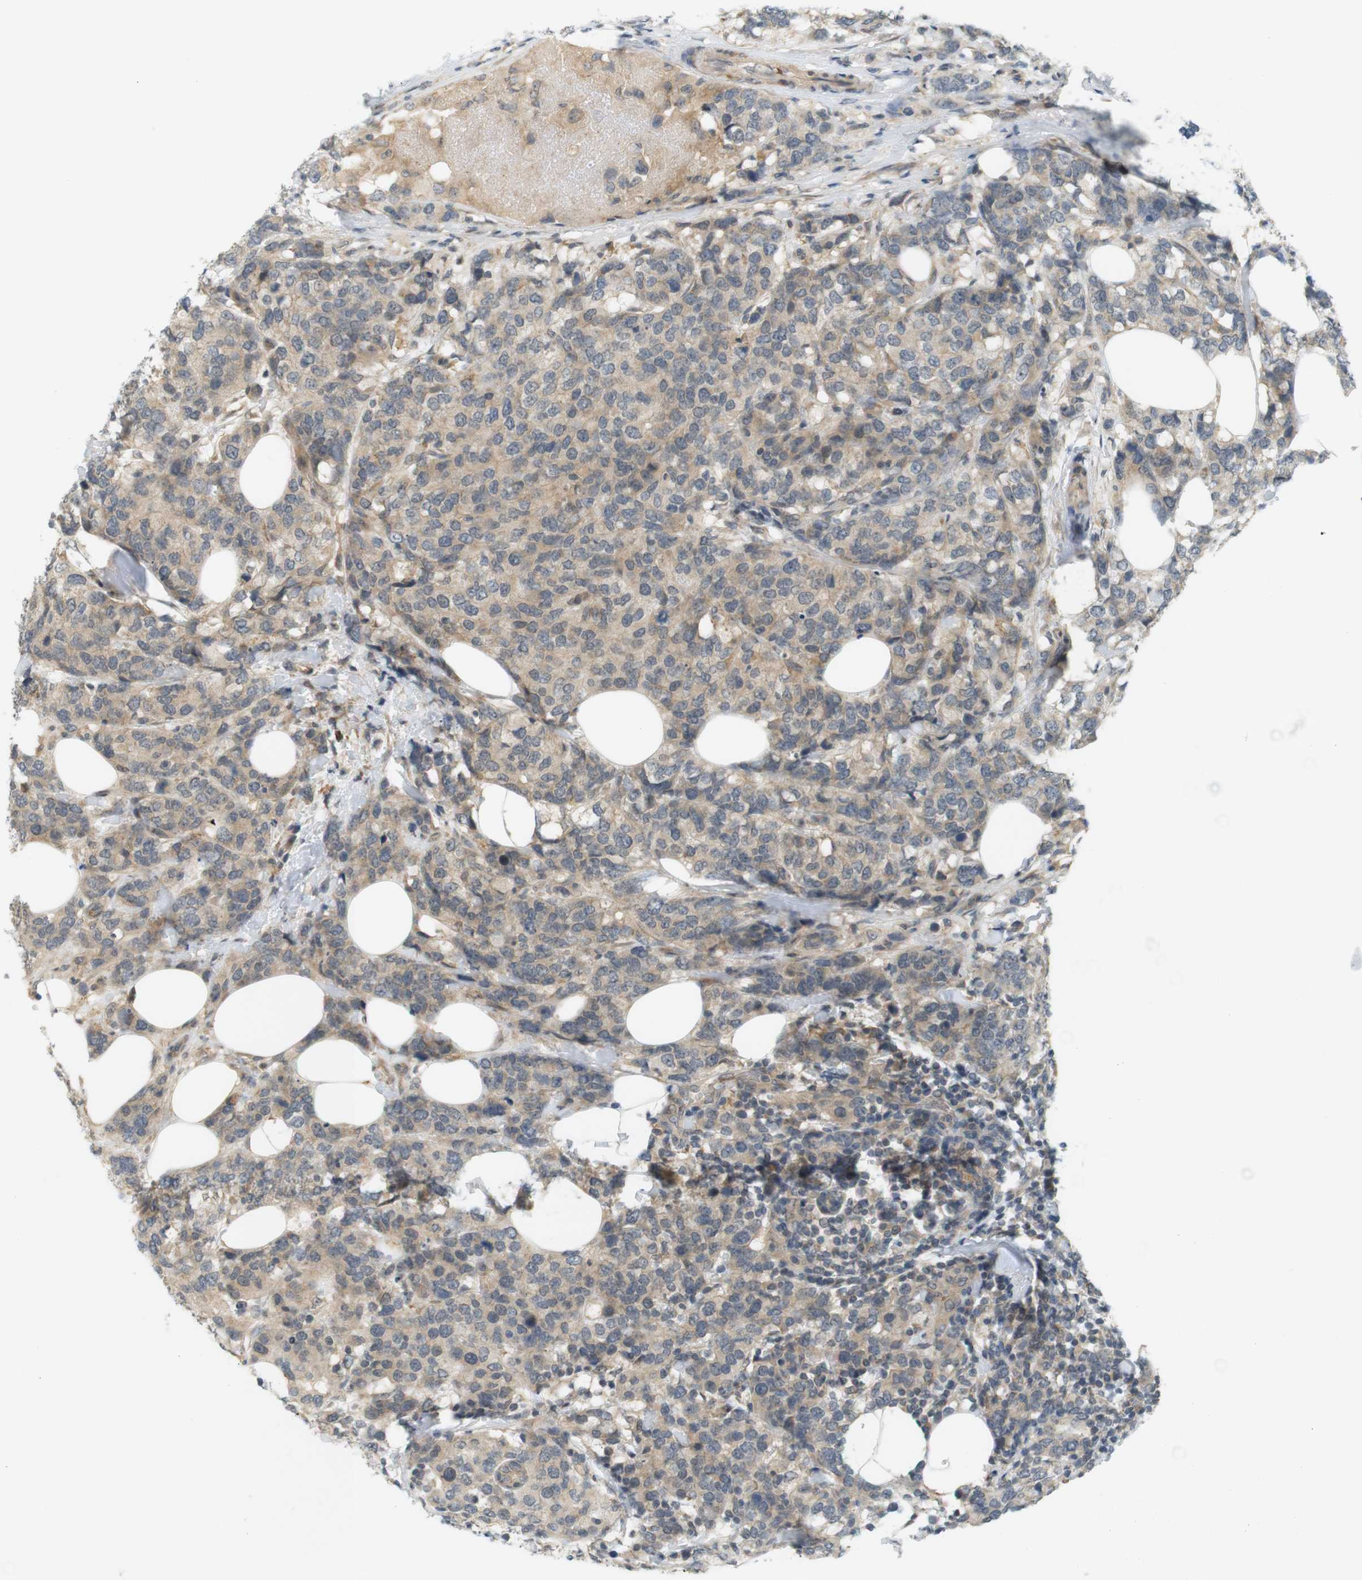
{"staining": {"intensity": "weak", "quantity": ">75%", "location": "cytoplasmic/membranous"}, "tissue": "breast cancer", "cell_type": "Tumor cells", "image_type": "cancer", "snomed": [{"axis": "morphology", "description": "Lobular carcinoma"}, {"axis": "topography", "description": "Breast"}], "caption": "The micrograph shows a brown stain indicating the presence of a protein in the cytoplasmic/membranous of tumor cells in breast lobular carcinoma.", "gene": "SOCS6", "patient": {"sex": "female", "age": 59}}